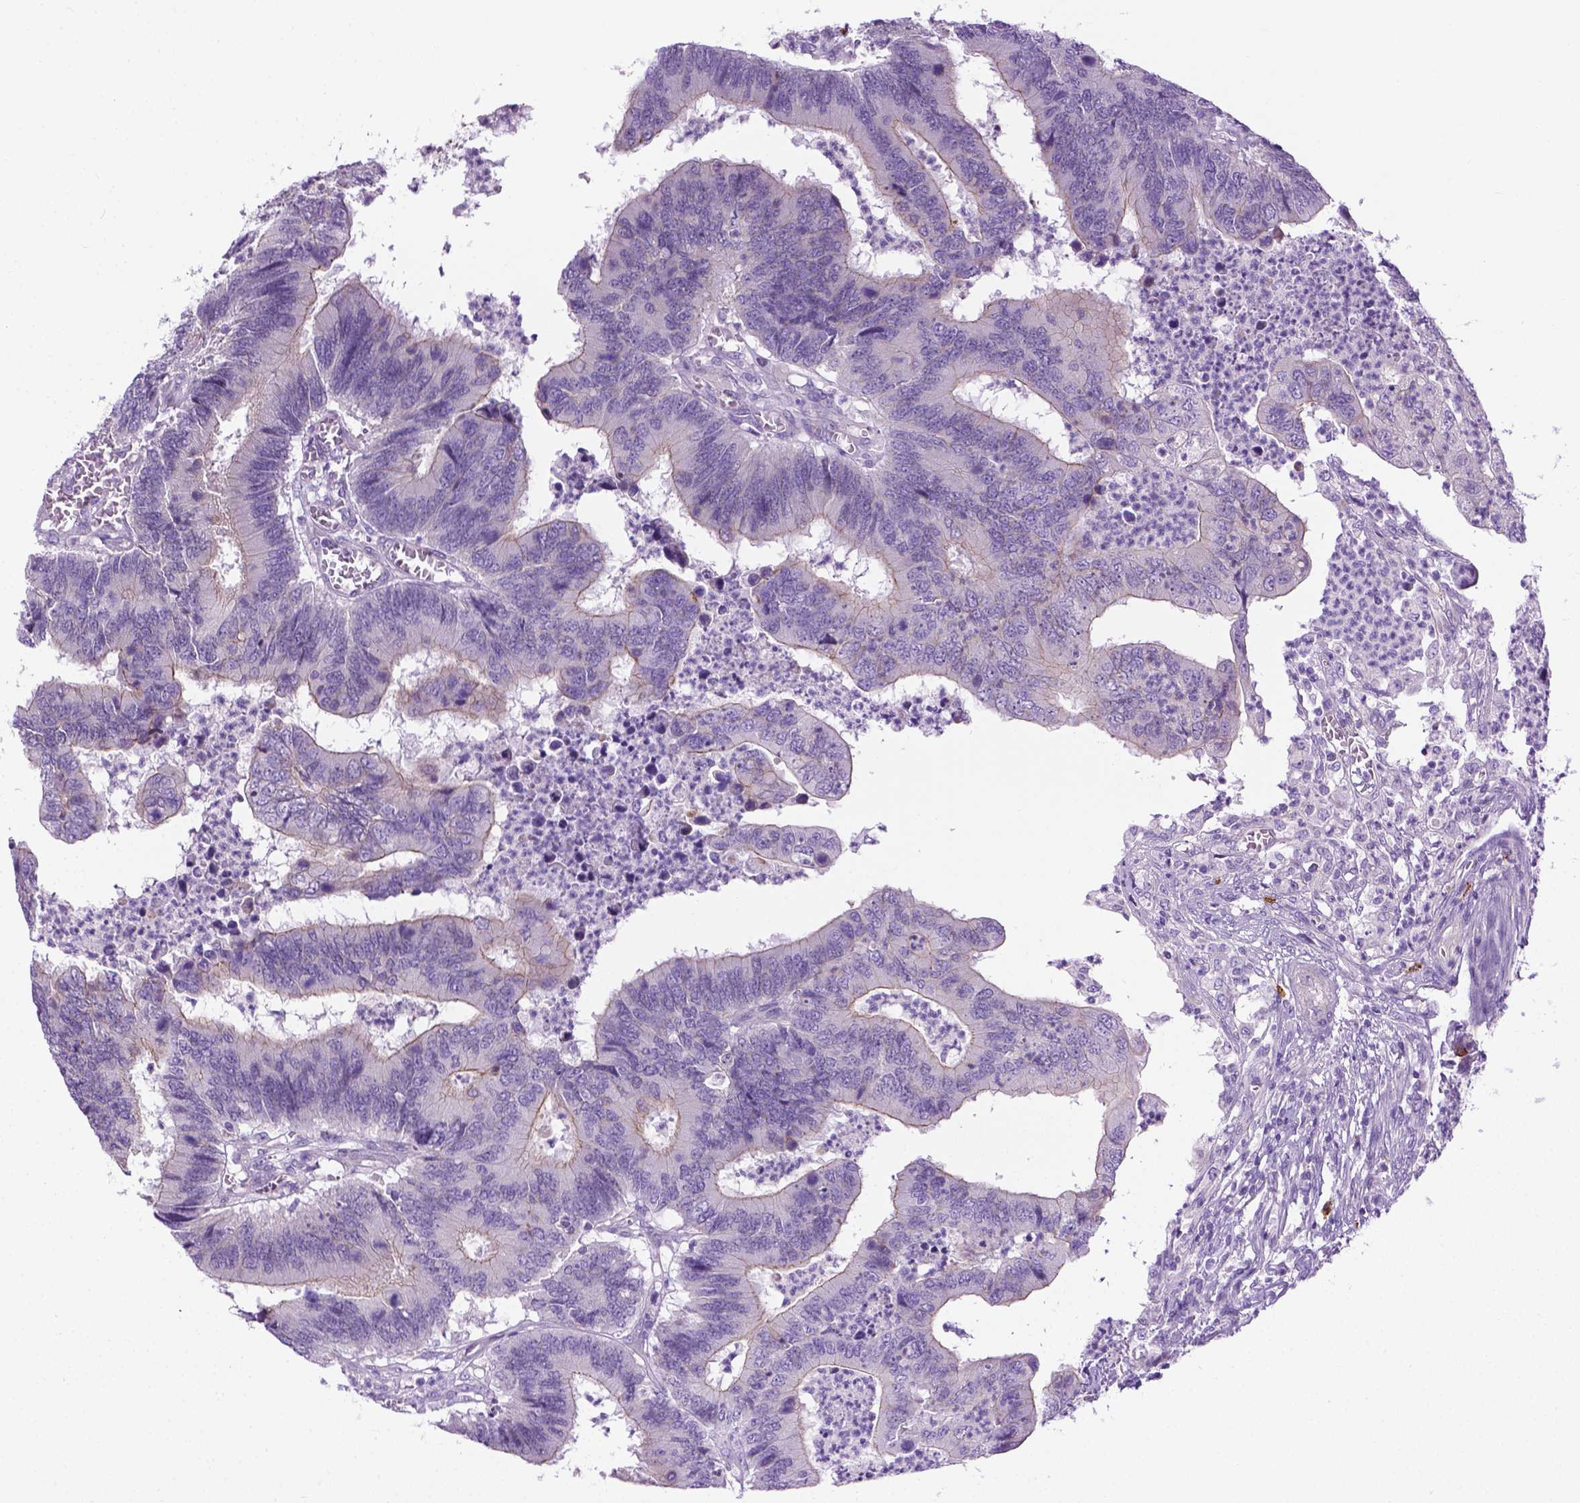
{"staining": {"intensity": "negative", "quantity": "none", "location": "none"}, "tissue": "colorectal cancer", "cell_type": "Tumor cells", "image_type": "cancer", "snomed": [{"axis": "morphology", "description": "Adenocarcinoma, NOS"}, {"axis": "topography", "description": "Colon"}], "caption": "High power microscopy histopathology image of an immunohistochemistry (IHC) micrograph of adenocarcinoma (colorectal), revealing no significant positivity in tumor cells.", "gene": "SPECC1L", "patient": {"sex": "female", "age": 67}}